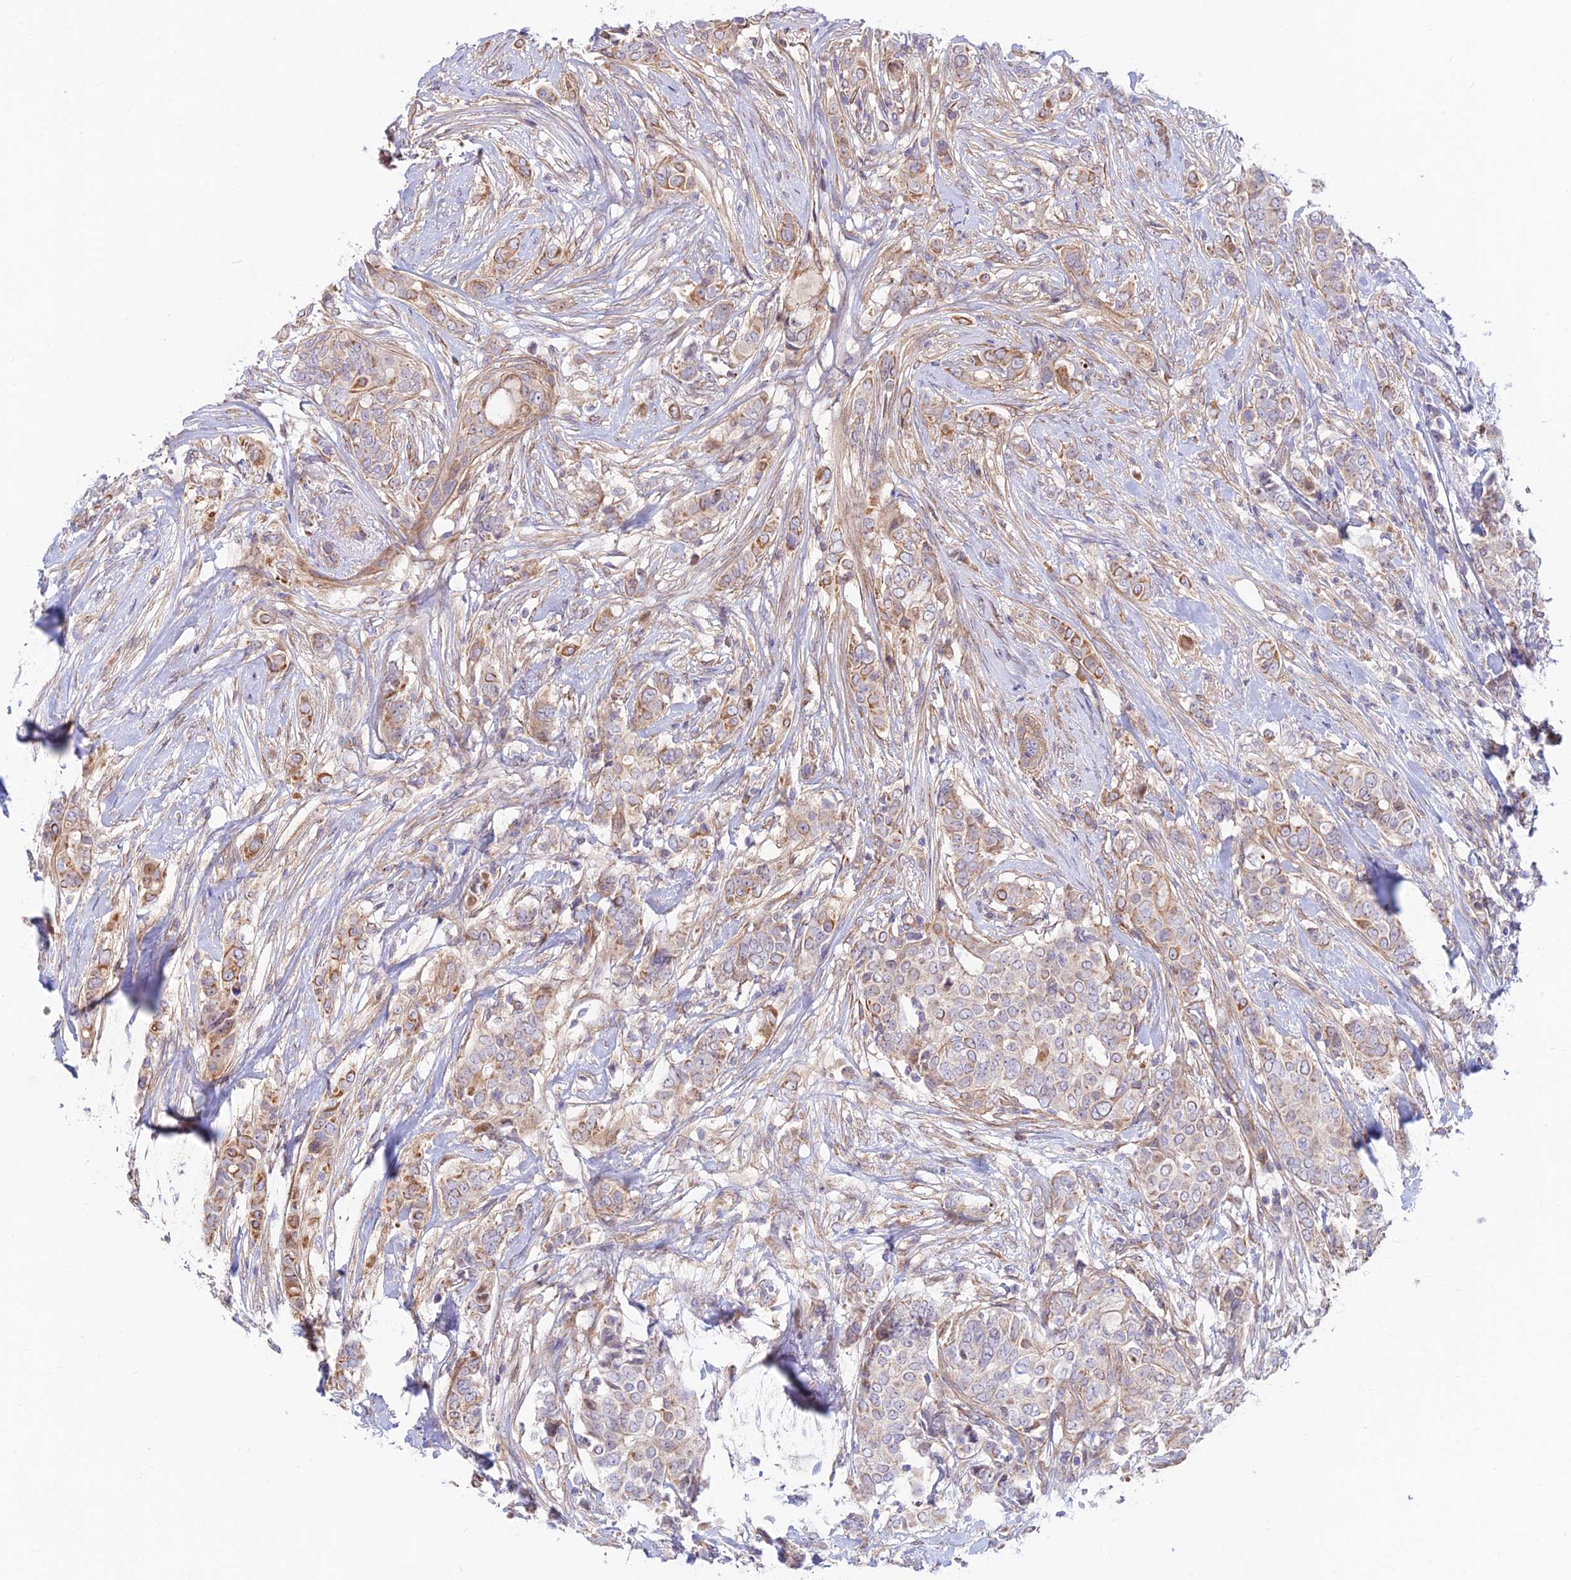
{"staining": {"intensity": "weak", "quantity": "25%-75%", "location": "cytoplasmic/membranous"}, "tissue": "breast cancer", "cell_type": "Tumor cells", "image_type": "cancer", "snomed": [{"axis": "morphology", "description": "Lobular carcinoma"}, {"axis": "topography", "description": "Breast"}], "caption": "Weak cytoplasmic/membranous positivity is seen in about 25%-75% of tumor cells in breast lobular carcinoma.", "gene": "KCNAB1", "patient": {"sex": "female", "age": 51}}